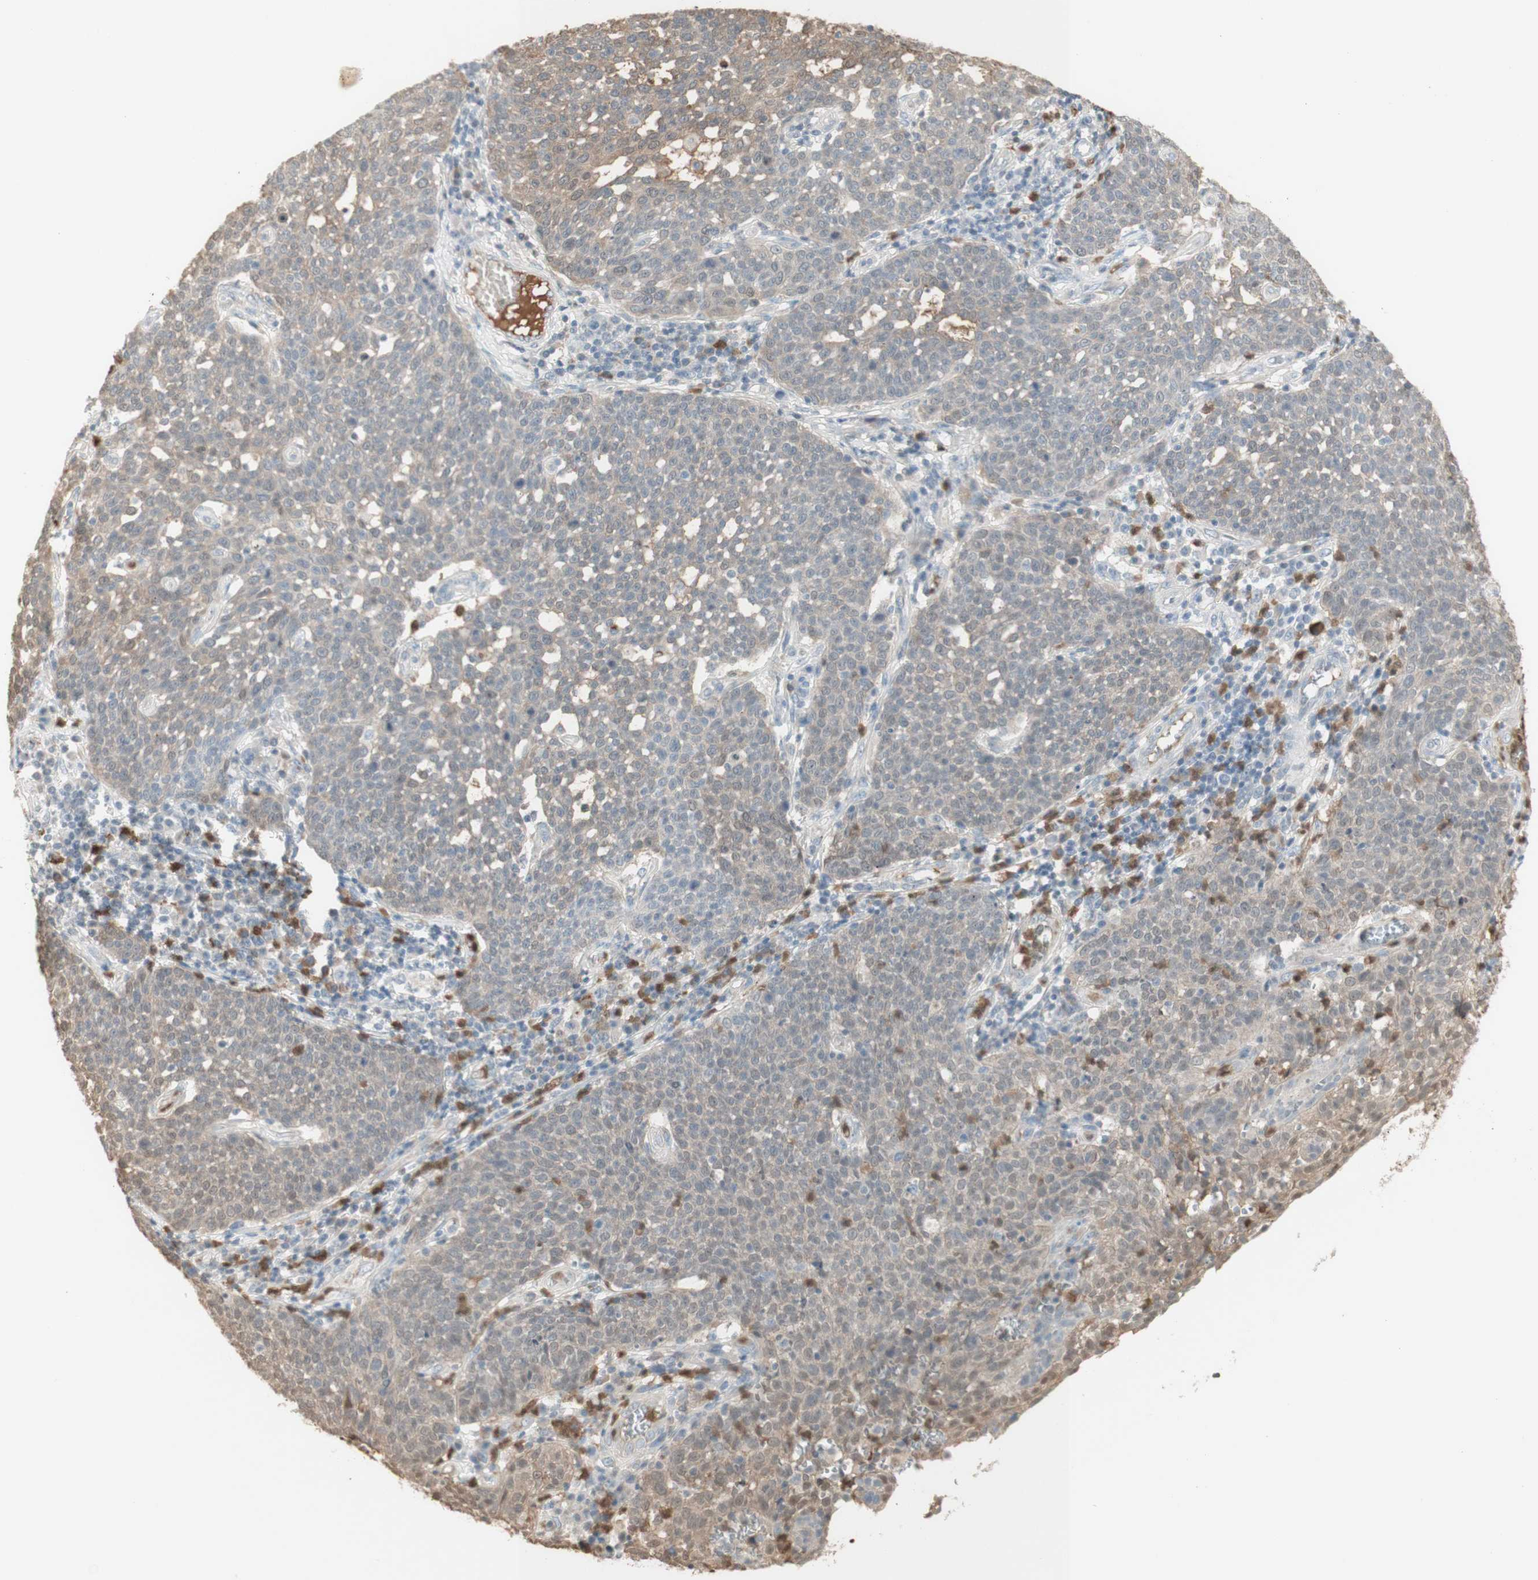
{"staining": {"intensity": "weak", "quantity": ">75%", "location": "cytoplasmic/membranous"}, "tissue": "cervical cancer", "cell_type": "Tumor cells", "image_type": "cancer", "snomed": [{"axis": "morphology", "description": "Squamous cell carcinoma, NOS"}, {"axis": "topography", "description": "Cervix"}], "caption": "This micrograph demonstrates immunohistochemistry staining of cervical cancer (squamous cell carcinoma), with low weak cytoplasmic/membranous expression in about >75% of tumor cells.", "gene": "NID1", "patient": {"sex": "female", "age": 34}}